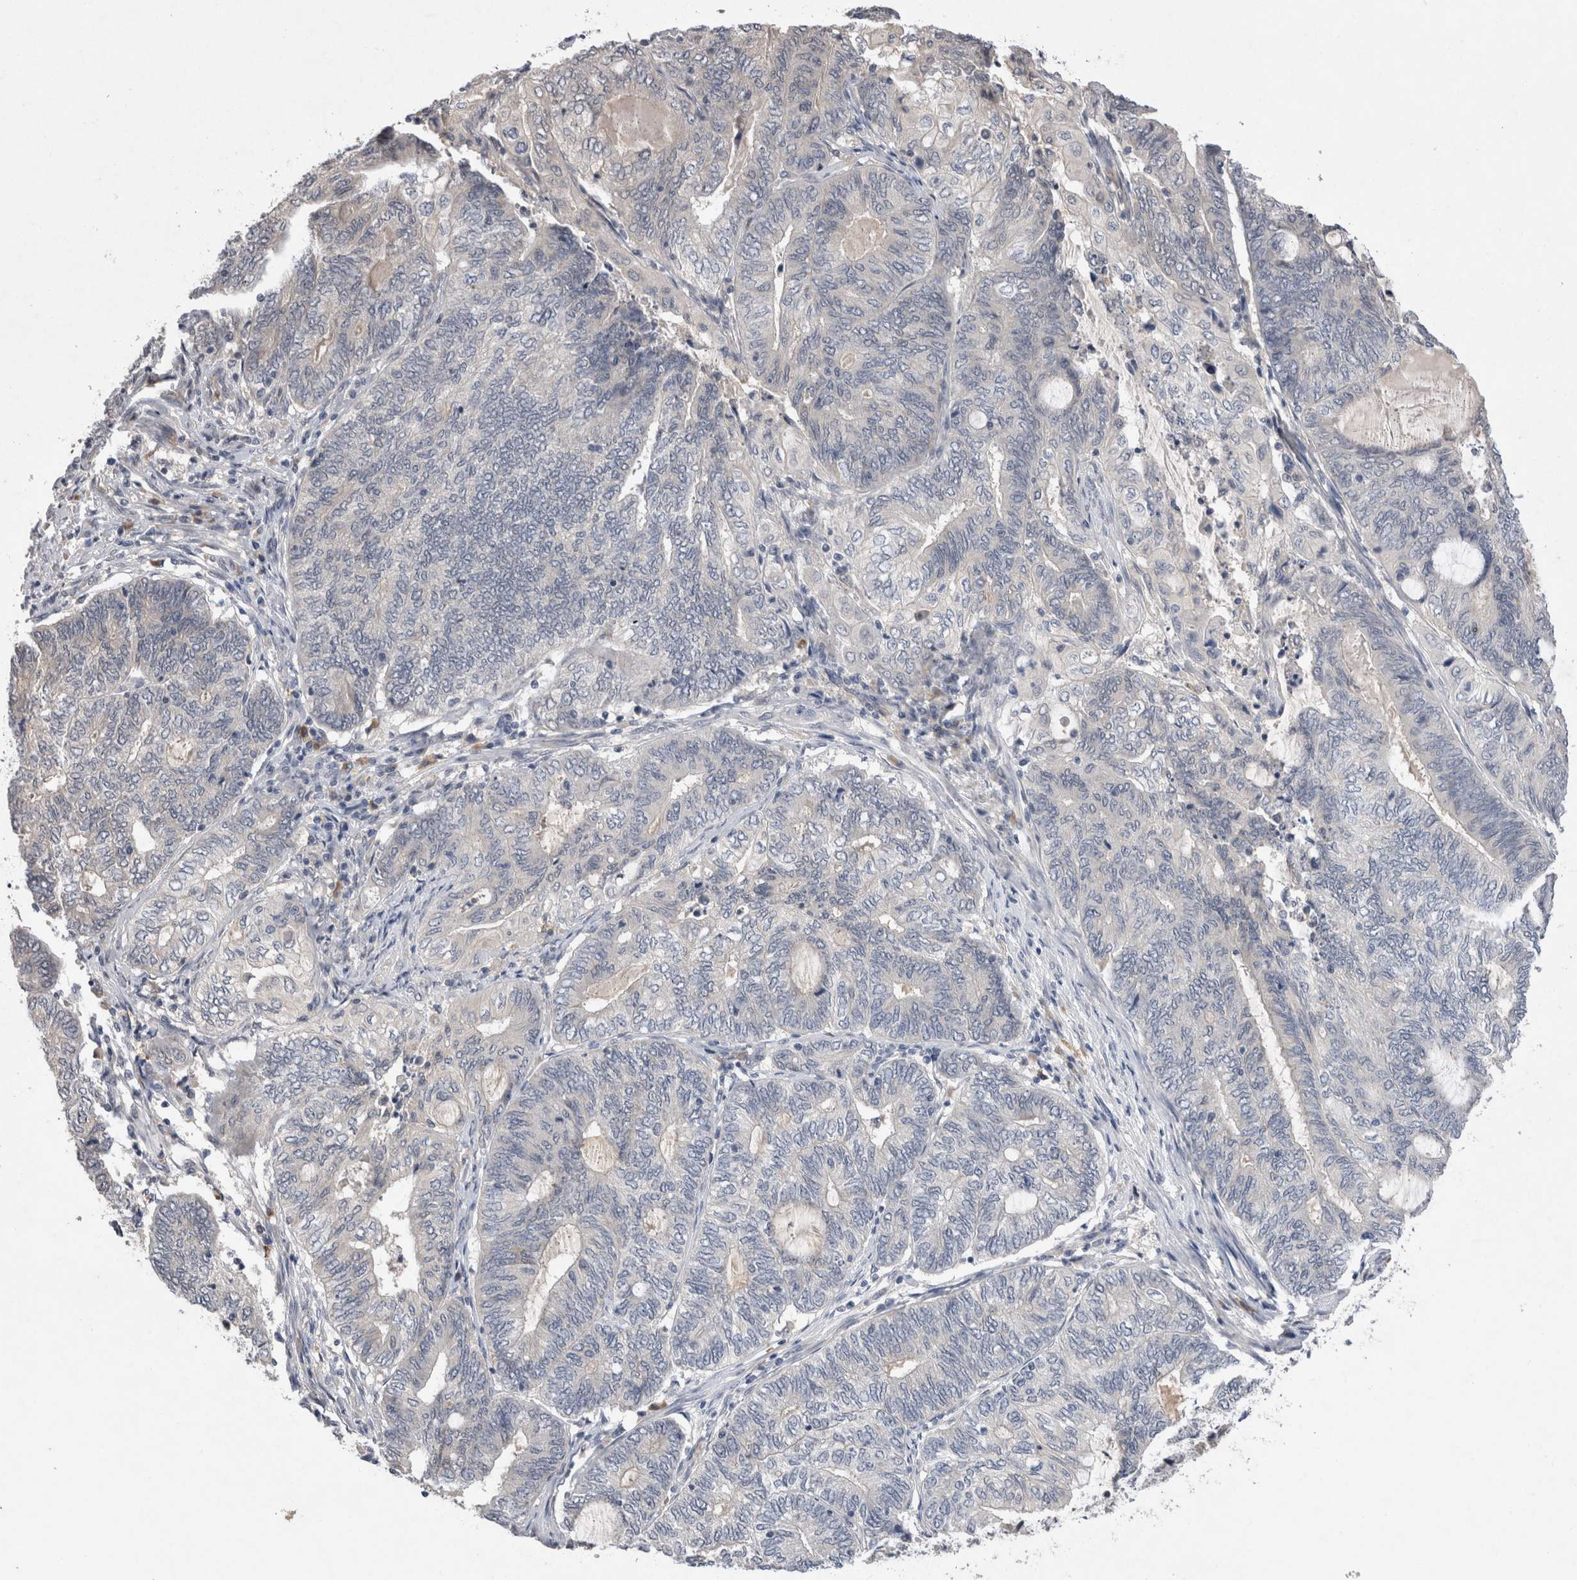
{"staining": {"intensity": "negative", "quantity": "none", "location": "none"}, "tissue": "endometrial cancer", "cell_type": "Tumor cells", "image_type": "cancer", "snomed": [{"axis": "morphology", "description": "Adenocarcinoma, NOS"}, {"axis": "topography", "description": "Uterus"}, {"axis": "topography", "description": "Endometrium"}], "caption": "Immunohistochemistry micrograph of endometrial adenocarcinoma stained for a protein (brown), which shows no staining in tumor cells.", "gene": "VSIG4", "patient": {"sex": "female", "age": 70}}